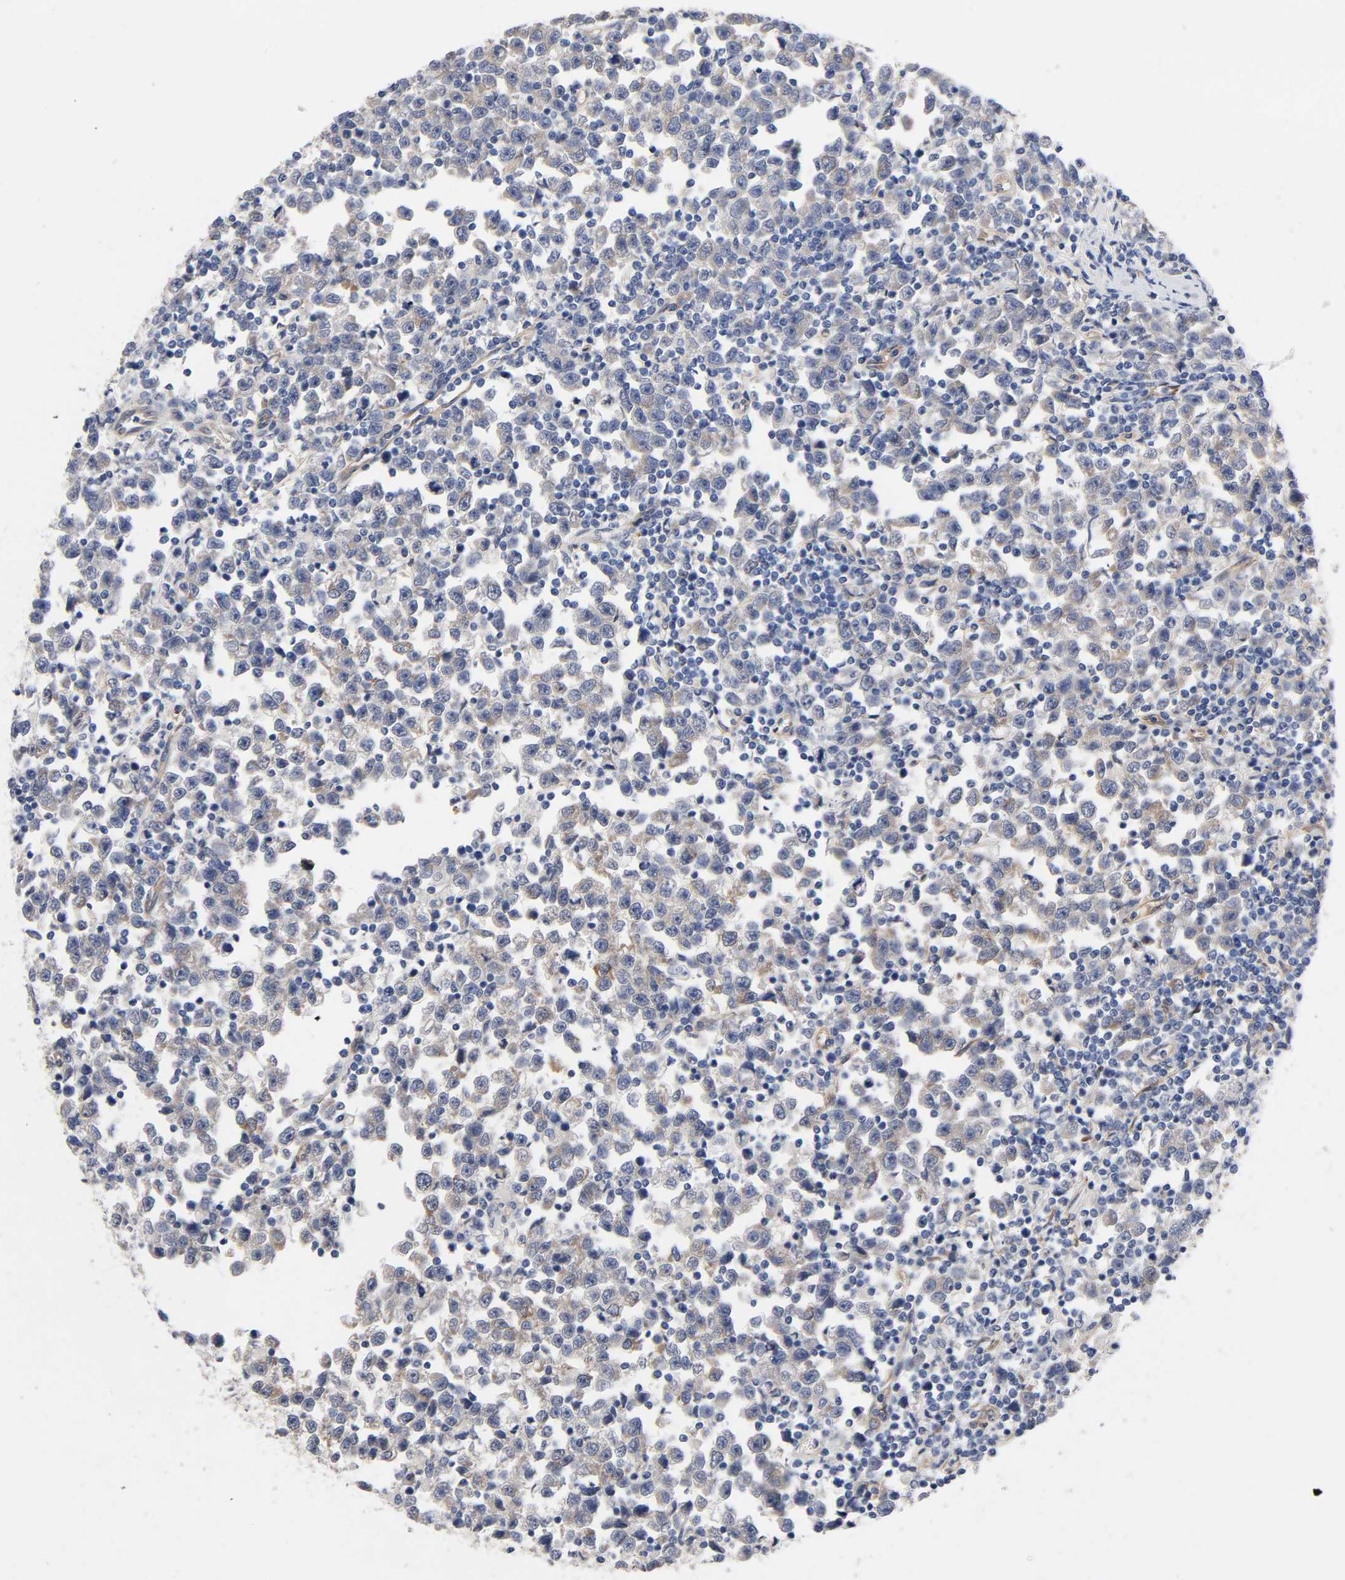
{"staining": {"intensity": "negative", "quantity": "none", "location": "none"}, "tissue": "testis cancer", "cell_type": "Tumor cells", "image_type": "cancer", "snomed": [{"axis": "morphology", "description": "Seminoma, NOS"}, {"axis": "topography", "description": "Testis"}], "caption": "The immunohistochemistry image has no significant positivity in tumor cells of testis cancer (seminoma) tissue. (DAB immunohistochemistry, high magnification).", "gene": "RAB13", "patient": {"sex": "male", "age": 43}}